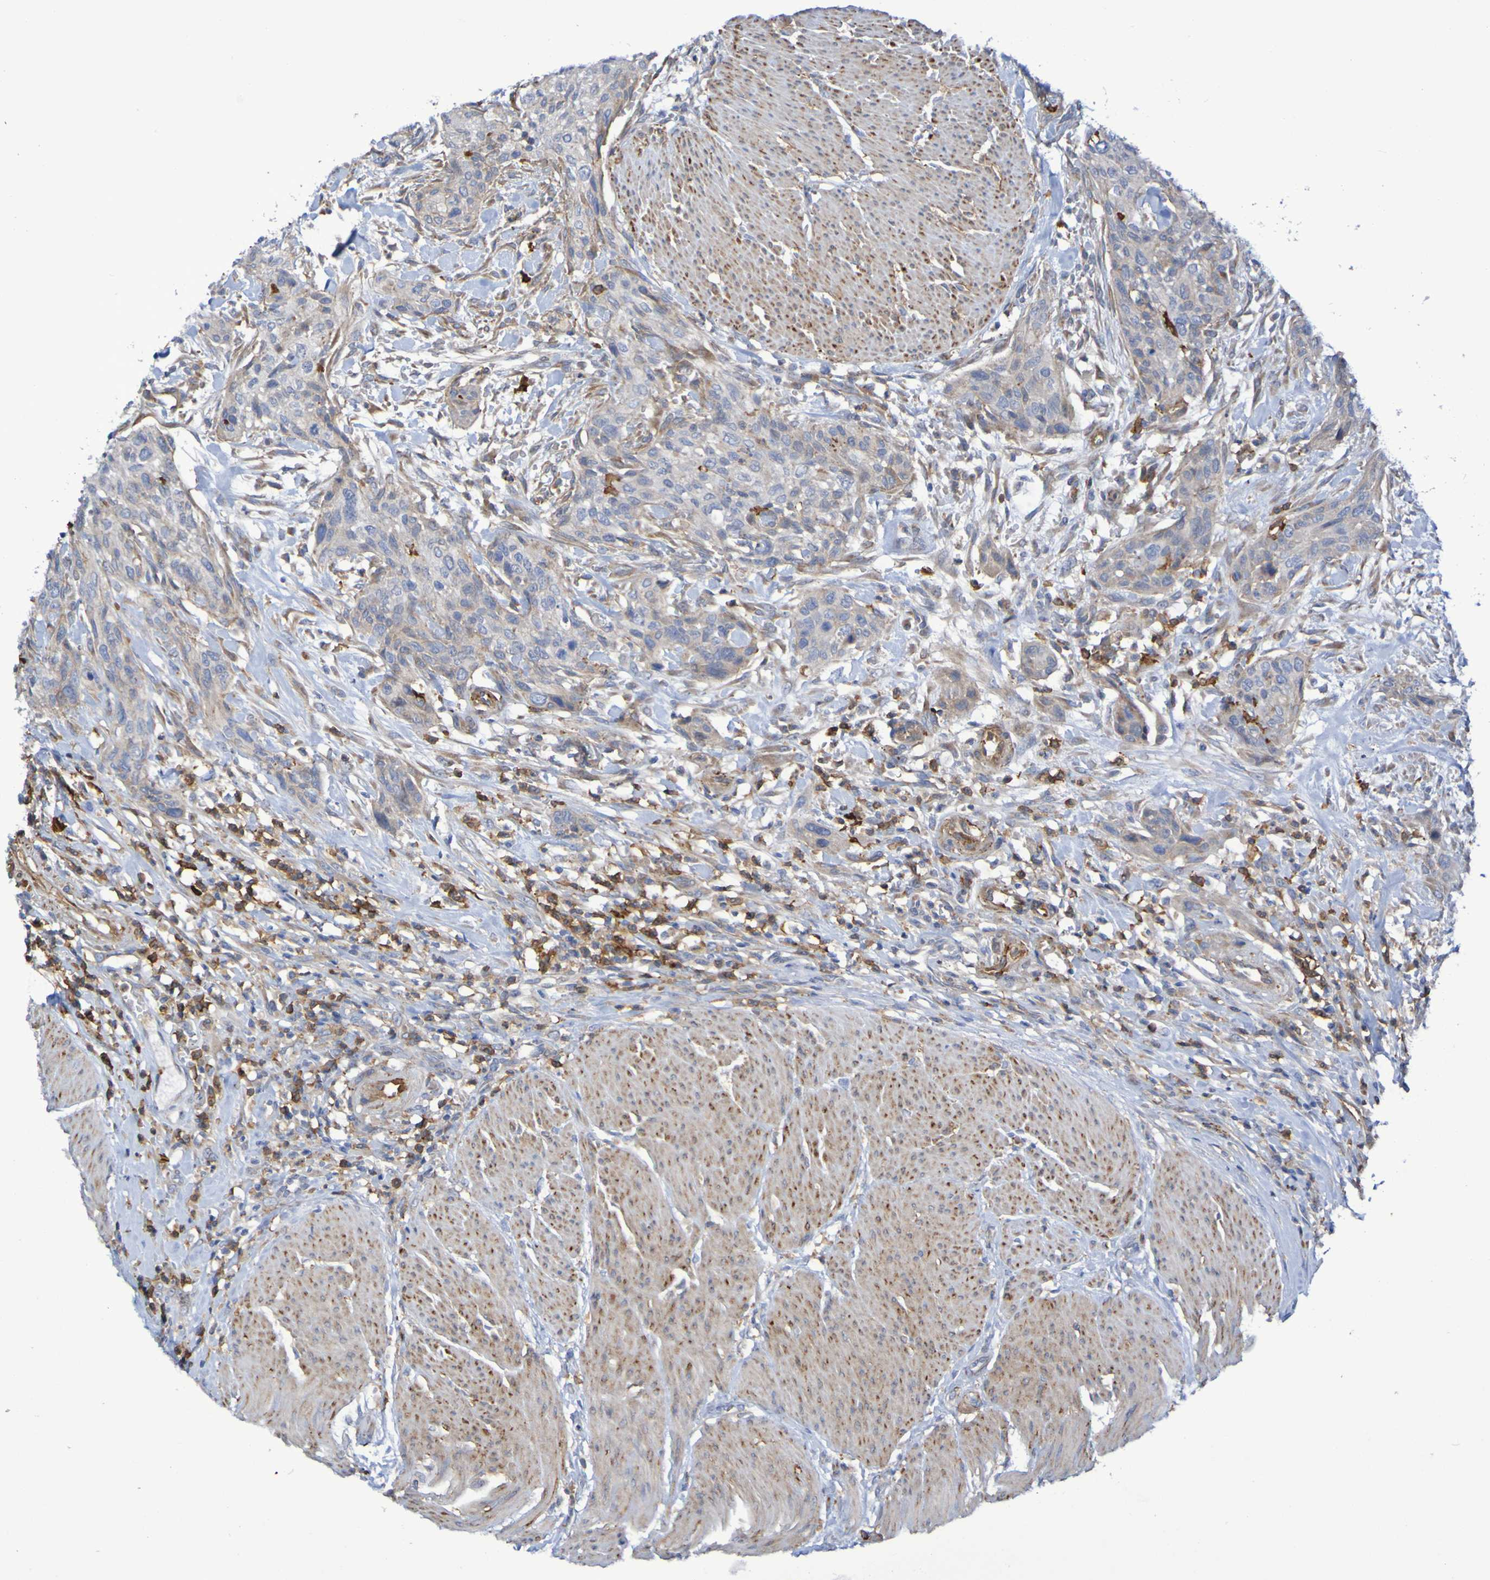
{"staining": {"intensity": "weak", "quantity": ">75%", "location": "cytoplasmic/membranous"}, "tissue": "urothelial cancer", "cell_type": "Tumor cells", "image_type": "cancer", "snomed": [{"axis": "morphology", "description": "Urothelial carcinoma, High grade"}, {"axis": "topography", "description": "Urinary bladder"}], "caption": "Immunohistochemistry (IHC) of human urothelial carcinoma (high-grade) demonstrates low levels of weak cytoplasmic/membranous positivity in approximately >75% of tumor cells.", "gene": "SCRG1", "patient": {"sex": "male", "age": 35}}